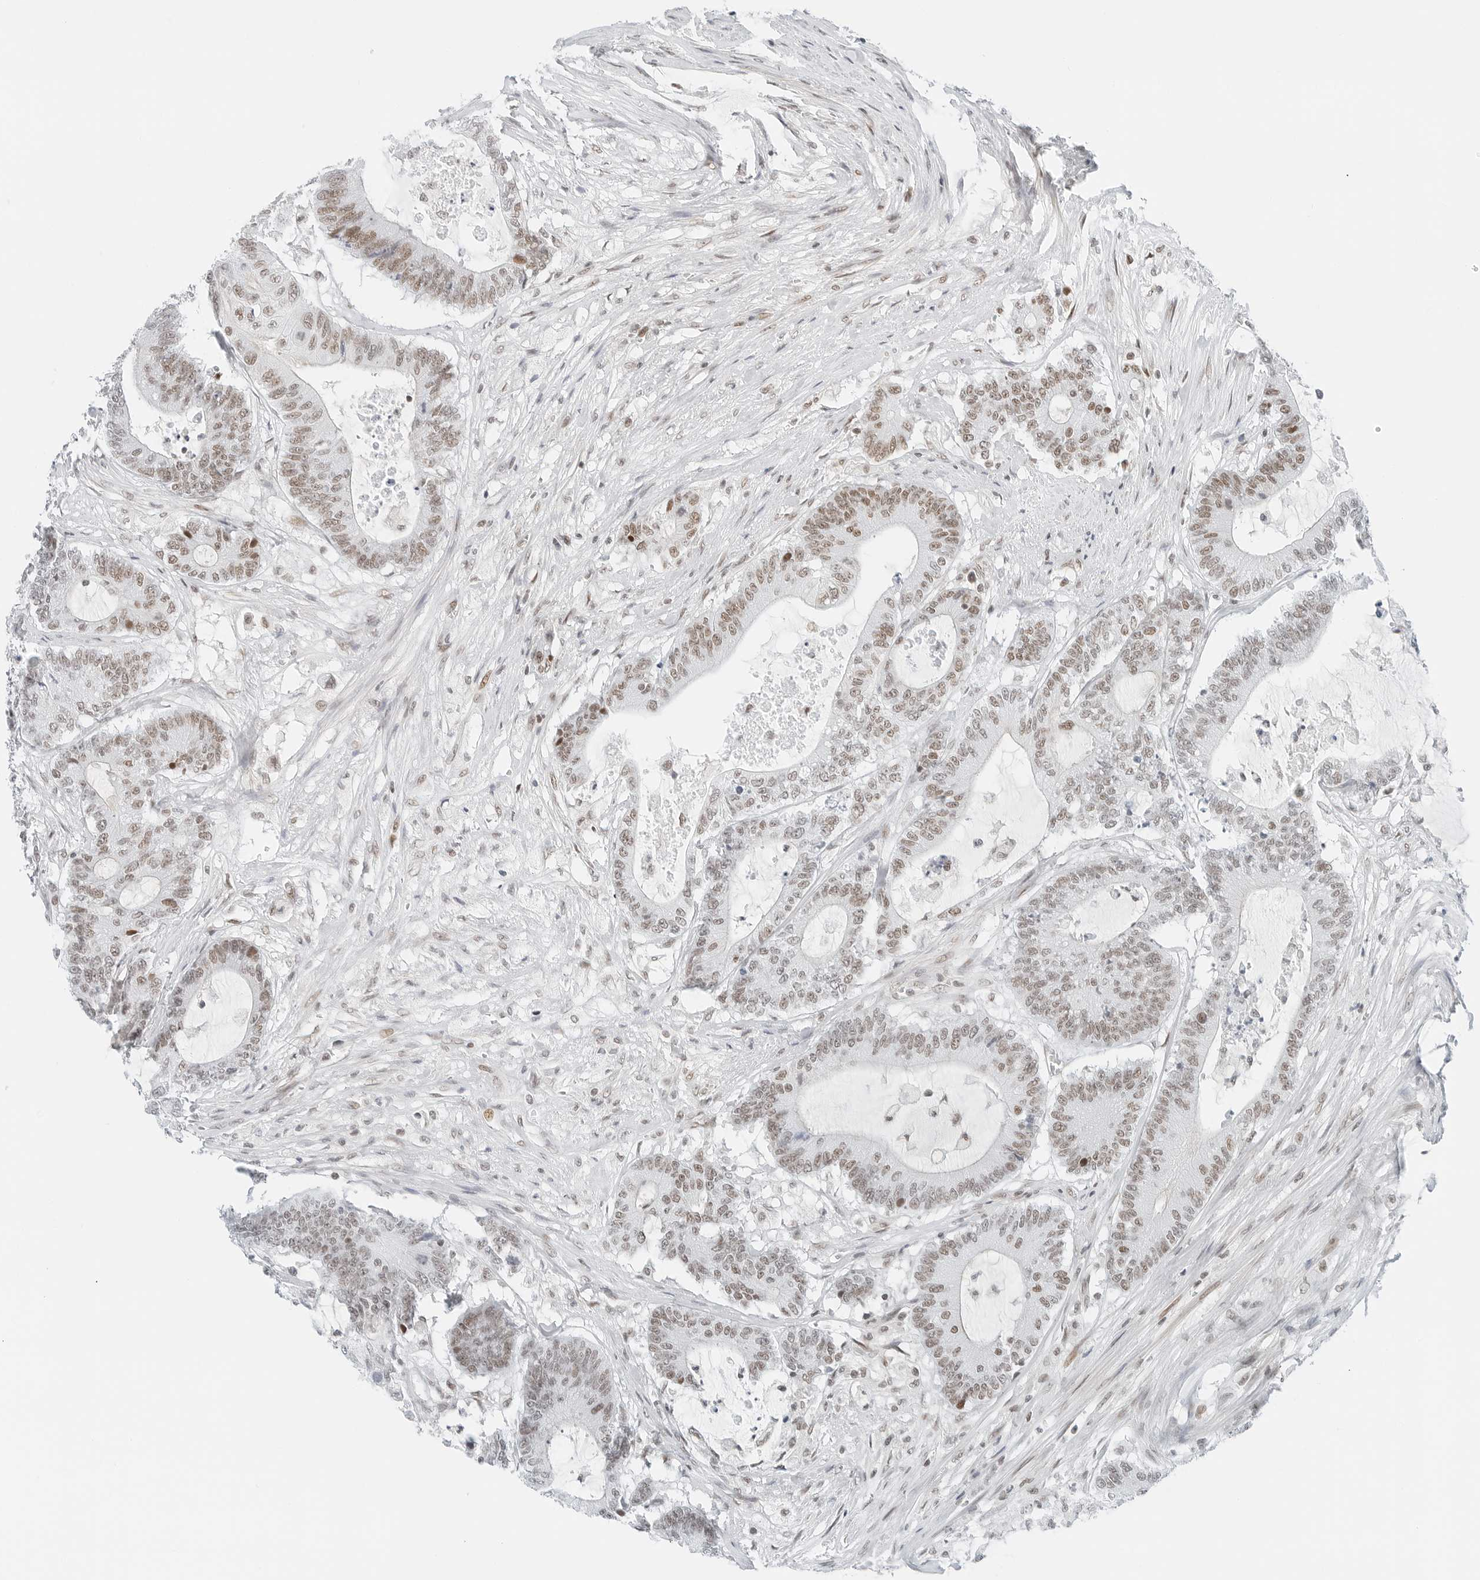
{"staining": {"intensity": "moderate", "quantity": ">75%", "location": "nuclear"}, "tissue": "colorectal cancer", "cell_type": "Tumor cells", "image_type": "cancer", "snomed": [{"axis": "morphology", "description": "Adenocarcinoma, NOS"}, {"axis": "topography", "description": "Colon"}], "caption": "Immunohistochemistry staining of colorectal adenocarcinoma, which demonstrates medium levels of moderate nuclear staining in approximately >75% of tumor cells indicating moderate nuclear protein expression. The staining was performed using DAB (brown) for protein detection and nuclei were counterstained in hematoxylin (blue).", "gene": "CRTC2", "patient": {"sex": "female", "age": 84}}